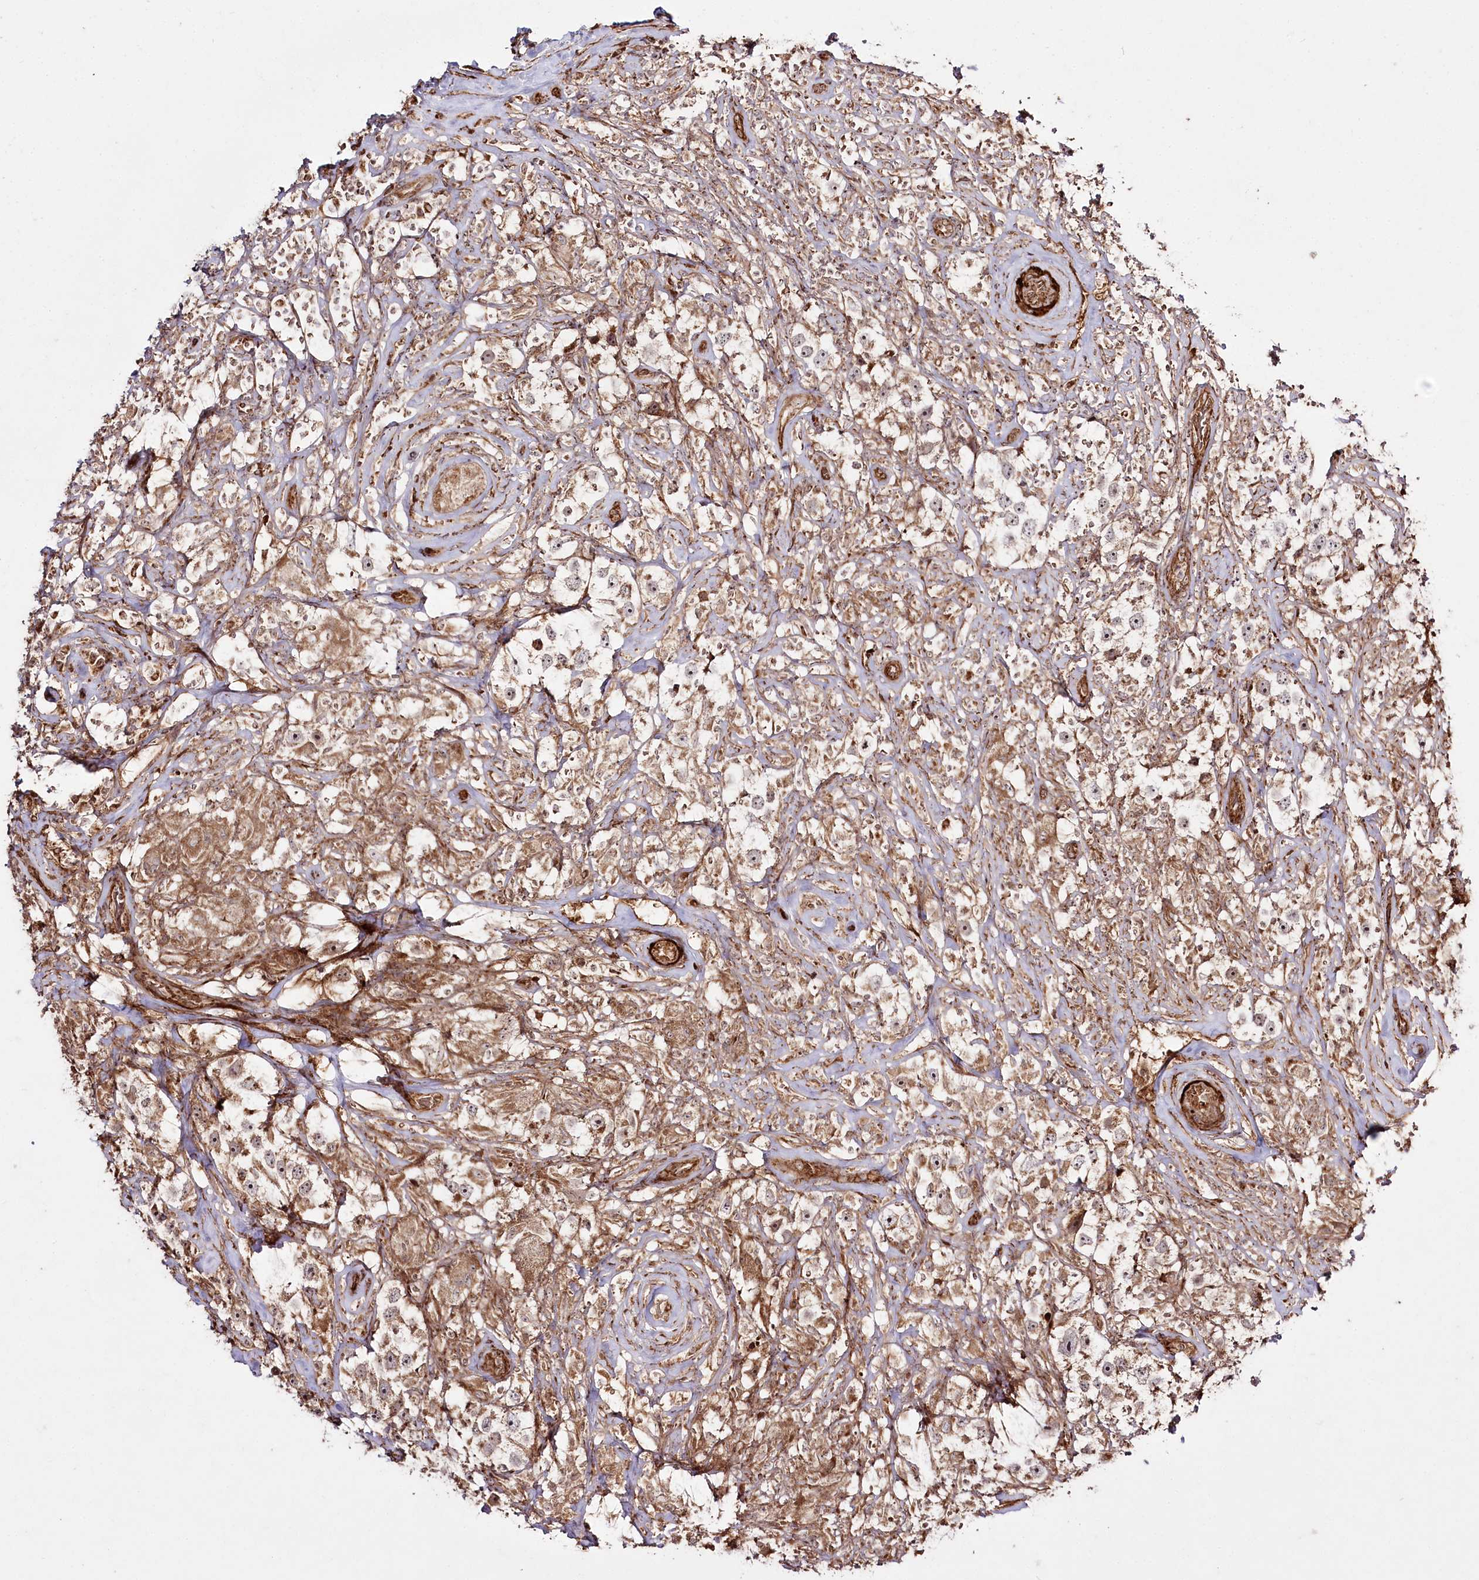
{"staining": {"intensity": "weak", "quantity": "25%-75%", "location": "cytoplasmic/membranous"}, "tissue": "testis cancer", "cell_type": "Tumor cells", "image_type": "cancer", "snomed": [{"axis": "morphology", "description": "Seminoma, NOS"}, {"axis": "topography", "description": "Testis"}], "caption": "The immunohistochemical stain labels weak cytoplasmic/membranous expression in tumor cells of seminoma (testis) tissue.", "gene": "REXO2", "patient": {"sex": "male", "age": 49}}